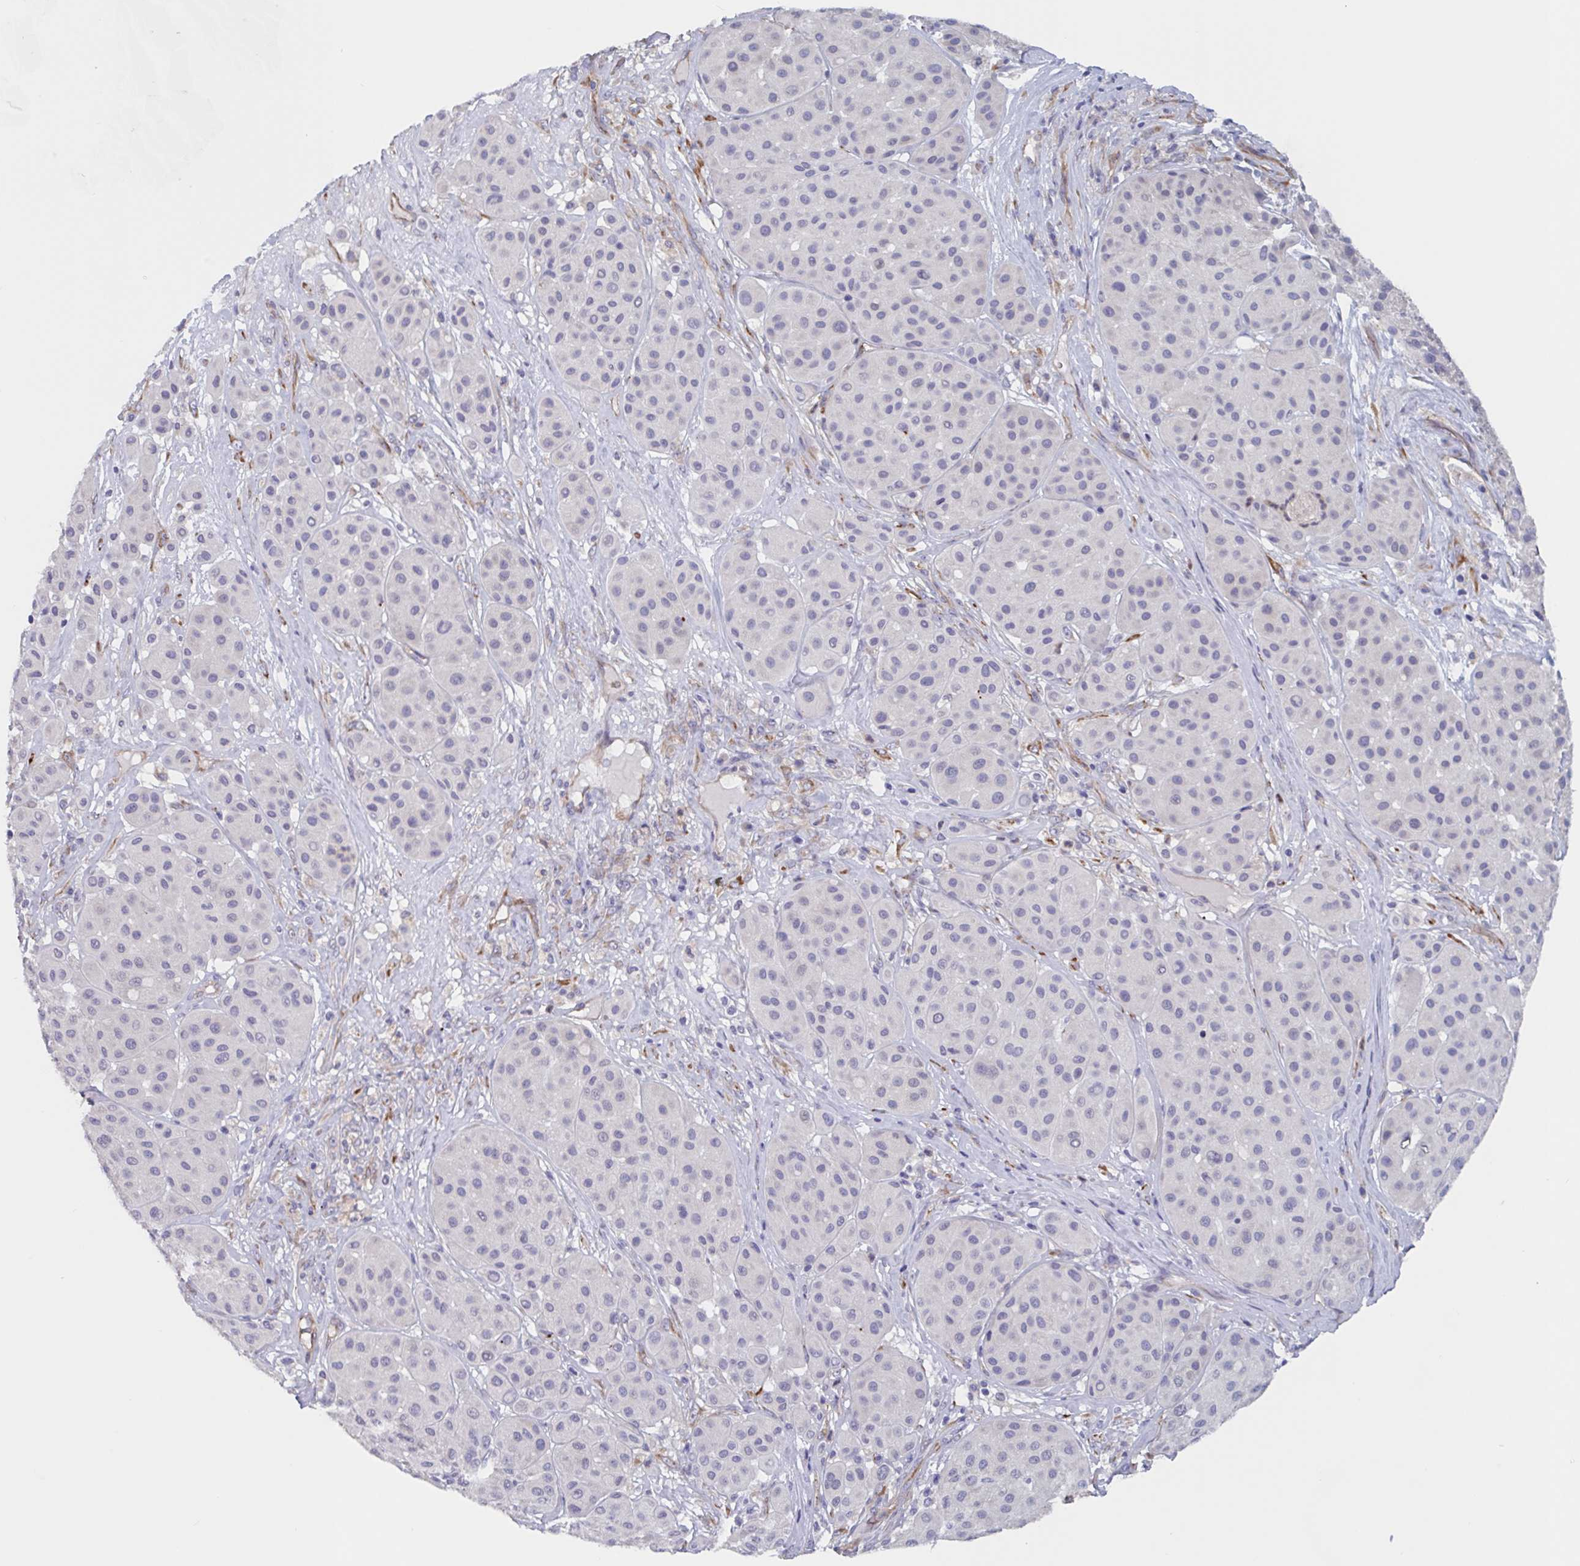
{"staining": {"intensity": "negative", "quantity": "none", "location": "none"}, "tissue": "melanoma", "cell_type": "Tumor cells", "image_type": "cancer", "snomed": [{"axis": "morphology", "description": "Malignant melanoma, Metastatic site"}, {"axis": "topography", "description": "Smooth muscle"}], "caption": "Immunohistochemistry photomicrograph of human melanoma stained for a protein (brown), which reveals no expression in tumor cells. Nuclei are stained in blue.", "gene": "ST14", "patient": {"sex": "male", "age": 41}}